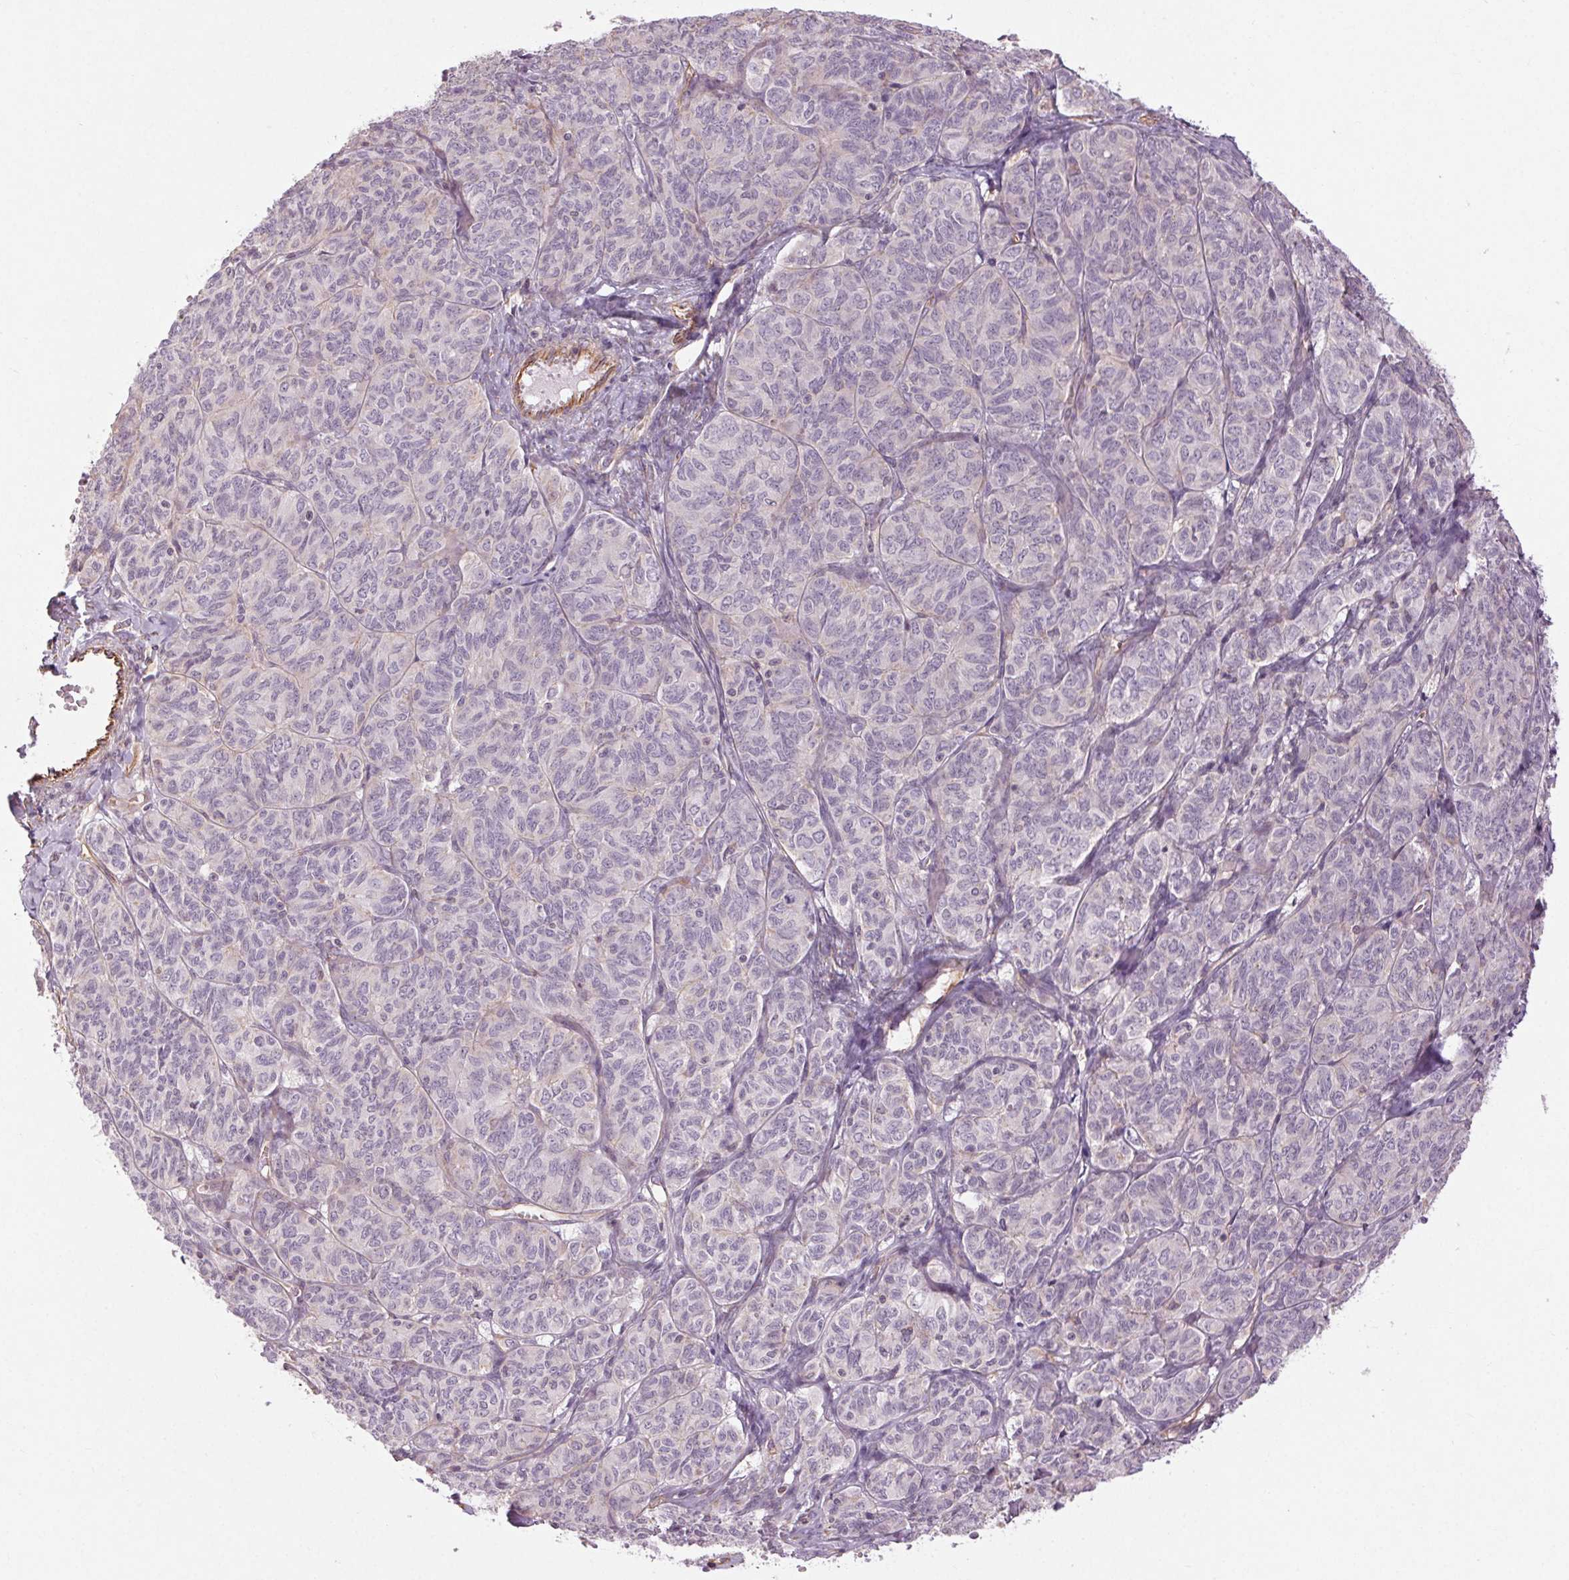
{"staining": {"intensity": "negative", "quantity": "none", "location": "none"}, "tissue": "ovarian cancer", "cell_type": "Tumor cells", "image_type": "cancer", "snomed": [{"axis": "morphology", "description": "Carcinoma, endometroid"}, {"axis": "topography", "description": "Ovary"}], "caption": "An immunohistochemistry (IHC) micrograph of endometroid carcinoma (ovarian) is shown. There is no staining in tumor cells of endometroid carcinoma (ovarian).", "gene": "CCSER1", "patient": {"sex": "female", "age": 80}}